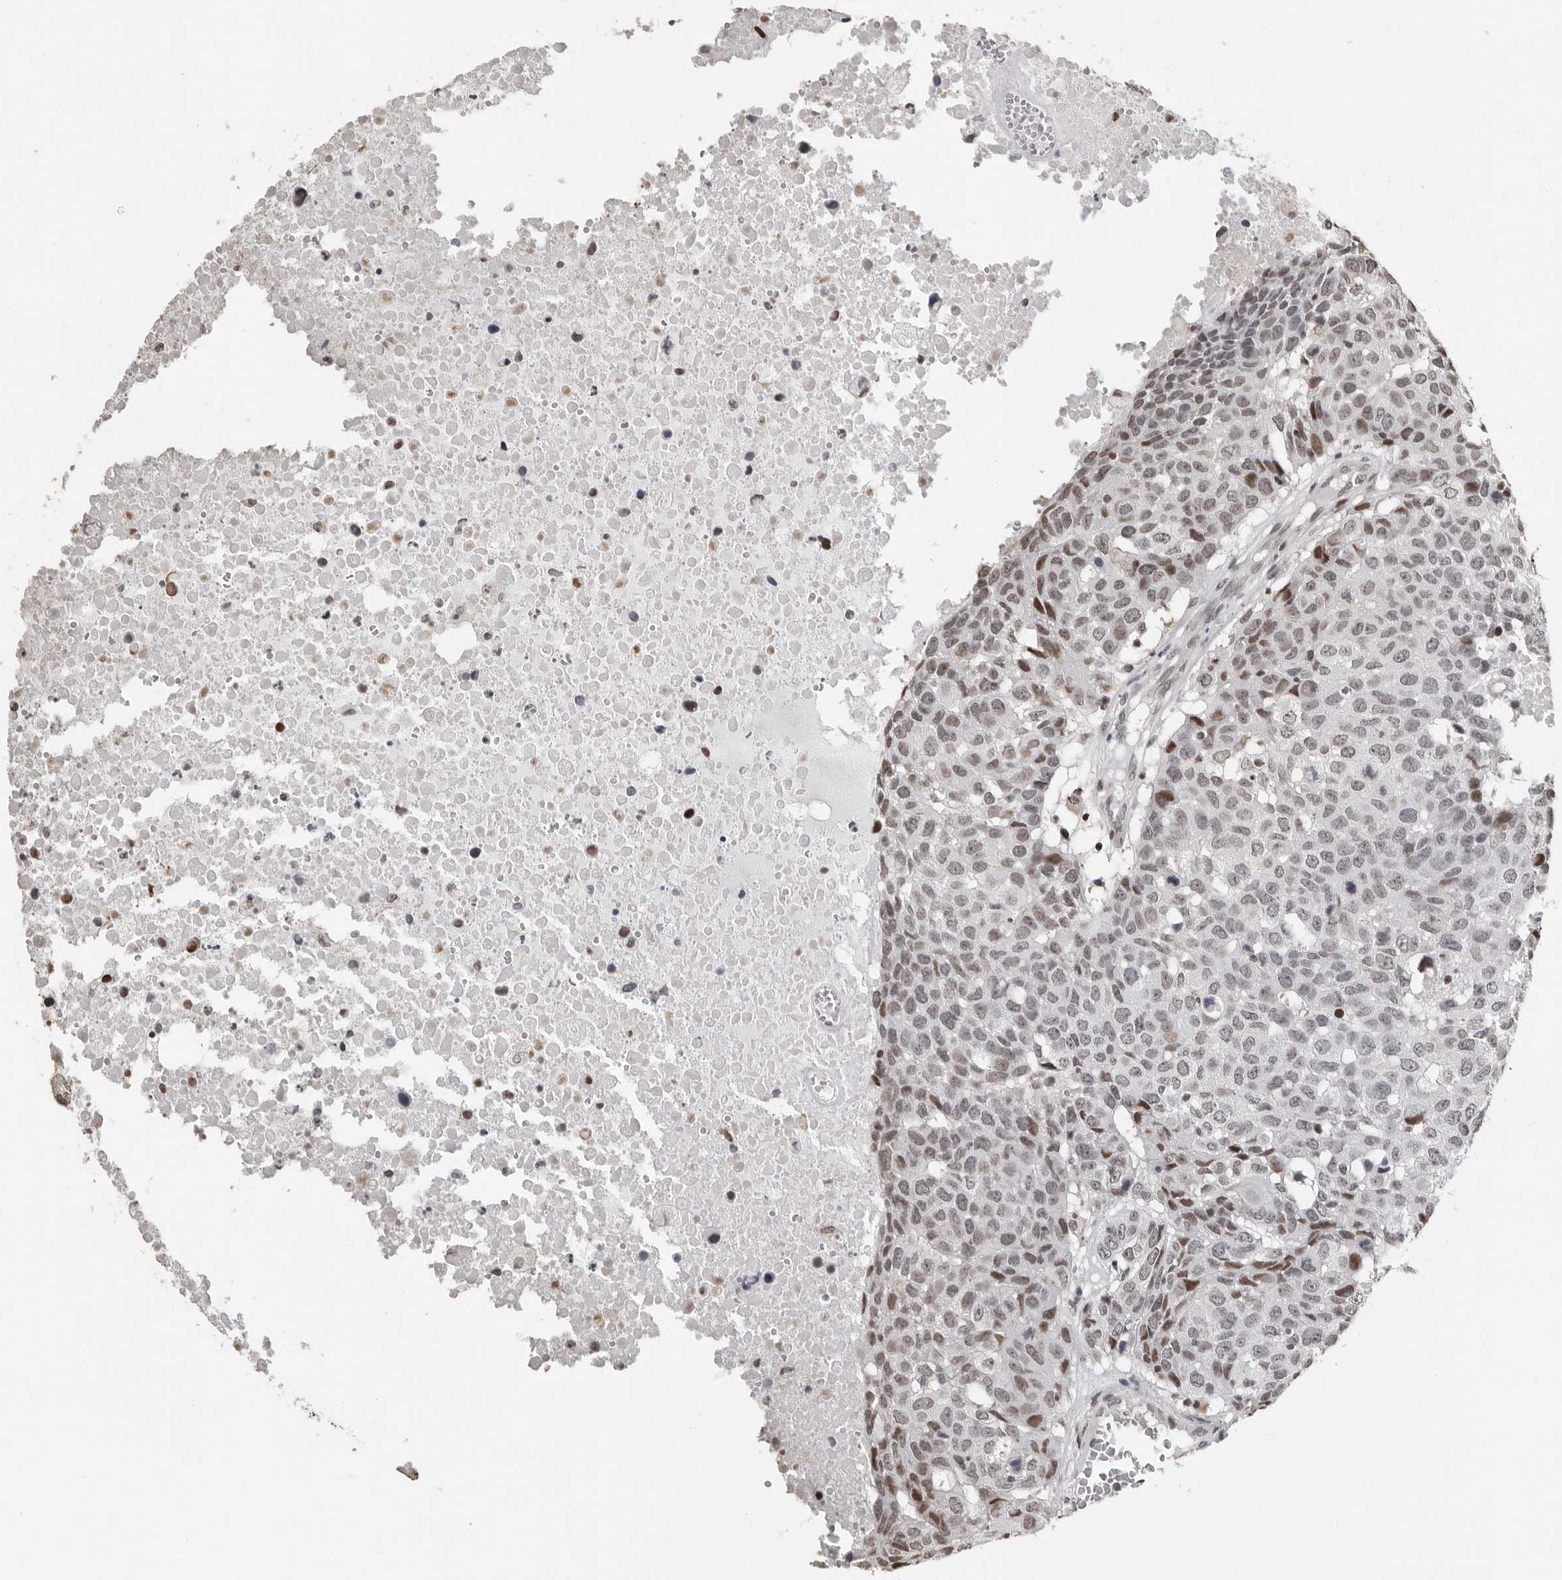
{"staining": {"intensity": "moderate", "quantity": "<25%", "location": "nuclear"}, "tissue": "head and neck cancer", "cell_type": "Tumor cells", "image_type": "cancer", "snomed": [{"axis": "morphology", "description": "Squamous cell carcinoma, NOS"}, {"axis": "topography", "description": "Head-Neck"}], "caption": "Squamous cell carcinoma (head and neck) stained for a protein (brown) exhibits moderate nuclear positive positivity in about <25% of tumor cells.", "gene": "ORC1", "patient": {"sex": "male", "age": 66}}